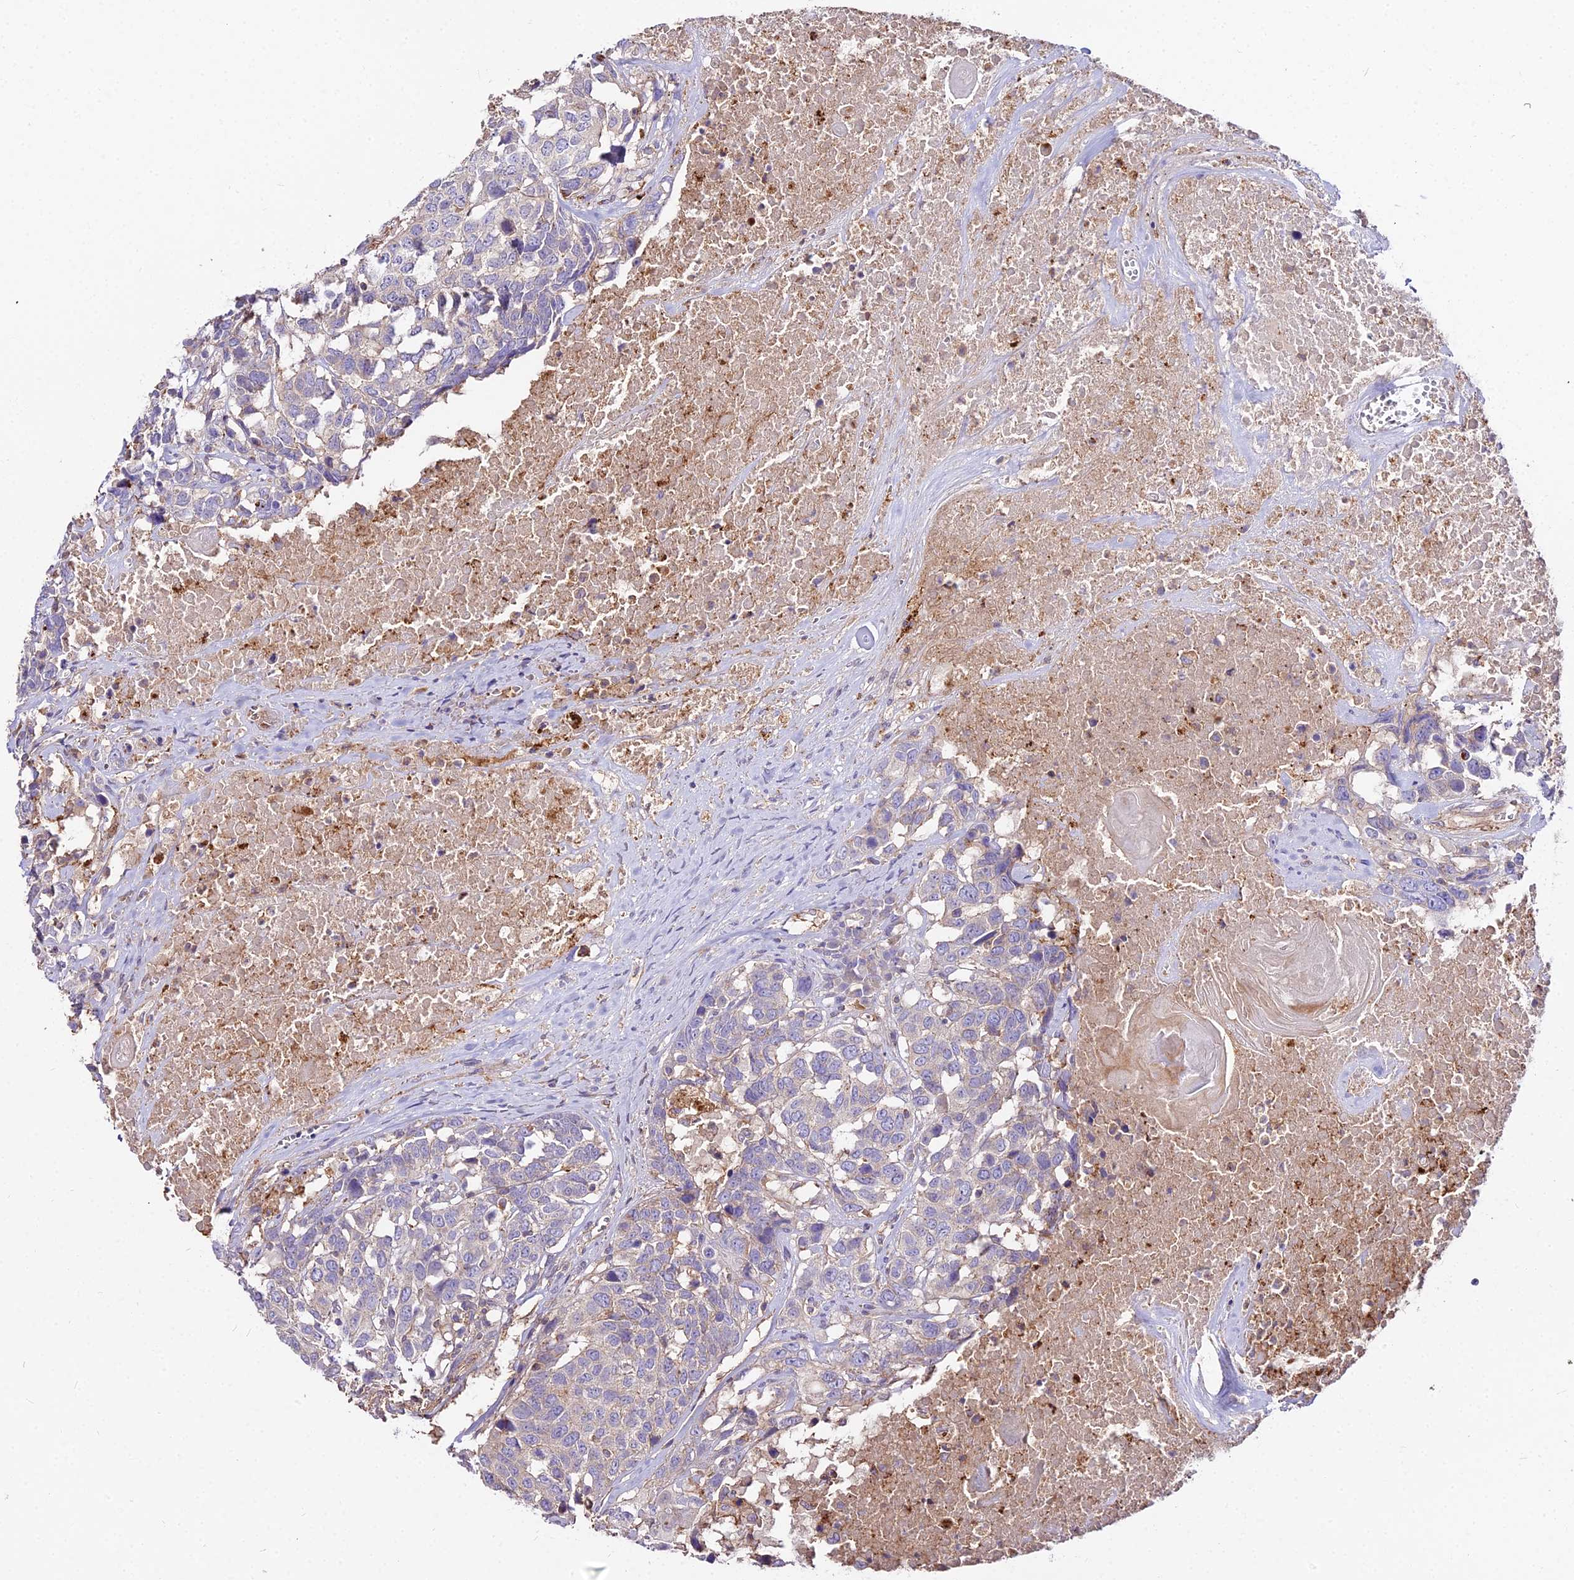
{"staining": {"intensity": "negative", "quantity": "none", "location": "none"}, "tissue": "head and neck cancer", "cell_type": "Tumor cells", "image_type": "cancer", "snomed": [{"axis": "morphology", "description": "Squamous cell carcinoma, NOS"}, {"axis": "topography", "description": "Head-Neck"}], "caption": "Immunohistochemical staining of squamous cell carcinoma (head and neck) exhibits no significant positivity in tumor cells.", "gene": "GLYAT", "patient": {"sex": "male", "age": 66}}